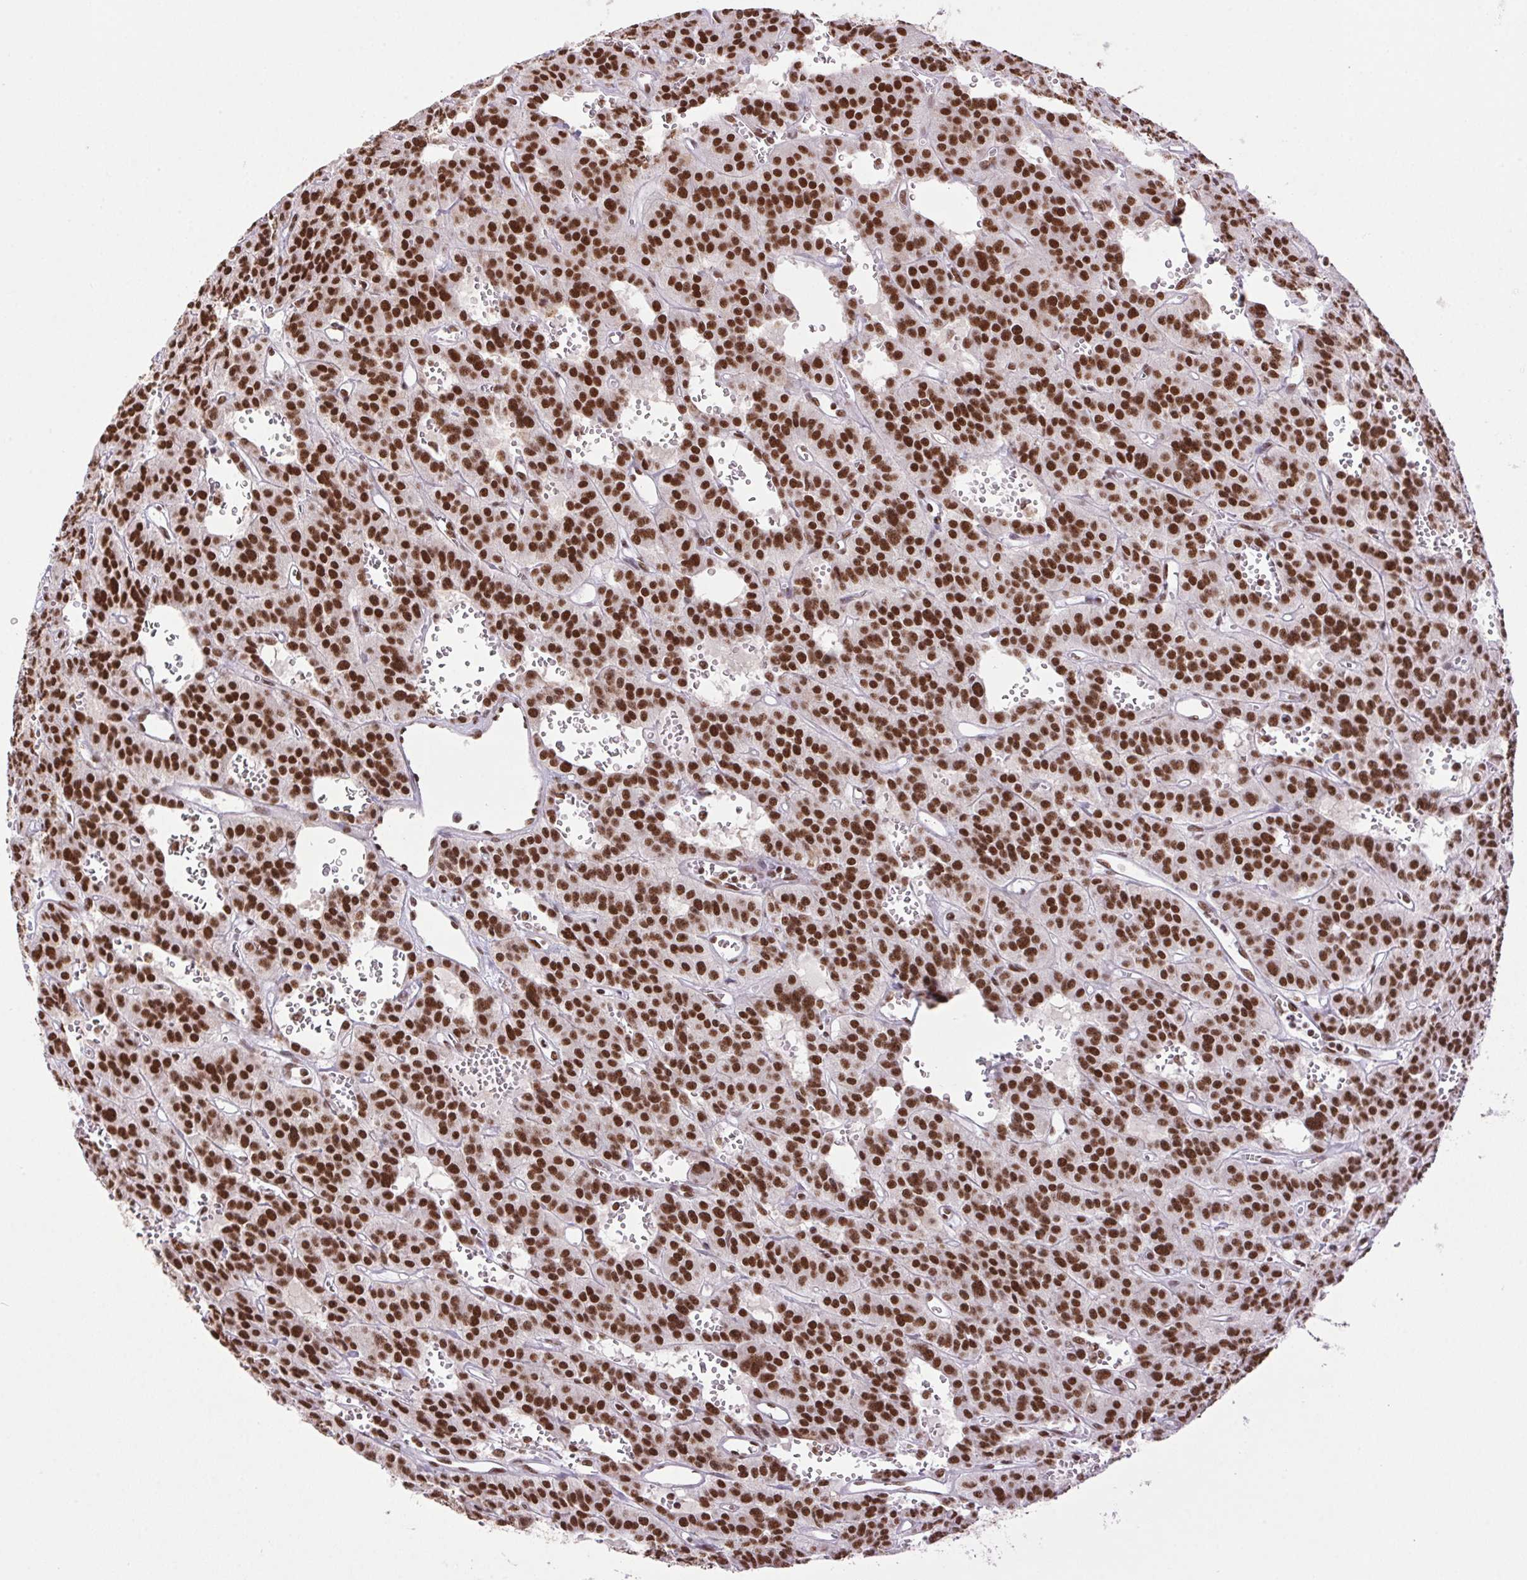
{"staining": {"intensity": "strong", "quantity": ">75%", "location": "nuclear"}, "tissue": "carcinoid", "cell_type": "Tumor cells", "image_type": "cancer", "snomed": [{"axis": "morphology", "description": "Carcinoid, malignant, NOS"}, {"axis": "topography", "description": "Lung"}], "caption": "Carcinoid tissue reveals strong nuclear expression in approximately >75% of tumor cells", "gene": "ZNF207", "patient": {"sex": "female", "age": 71}}